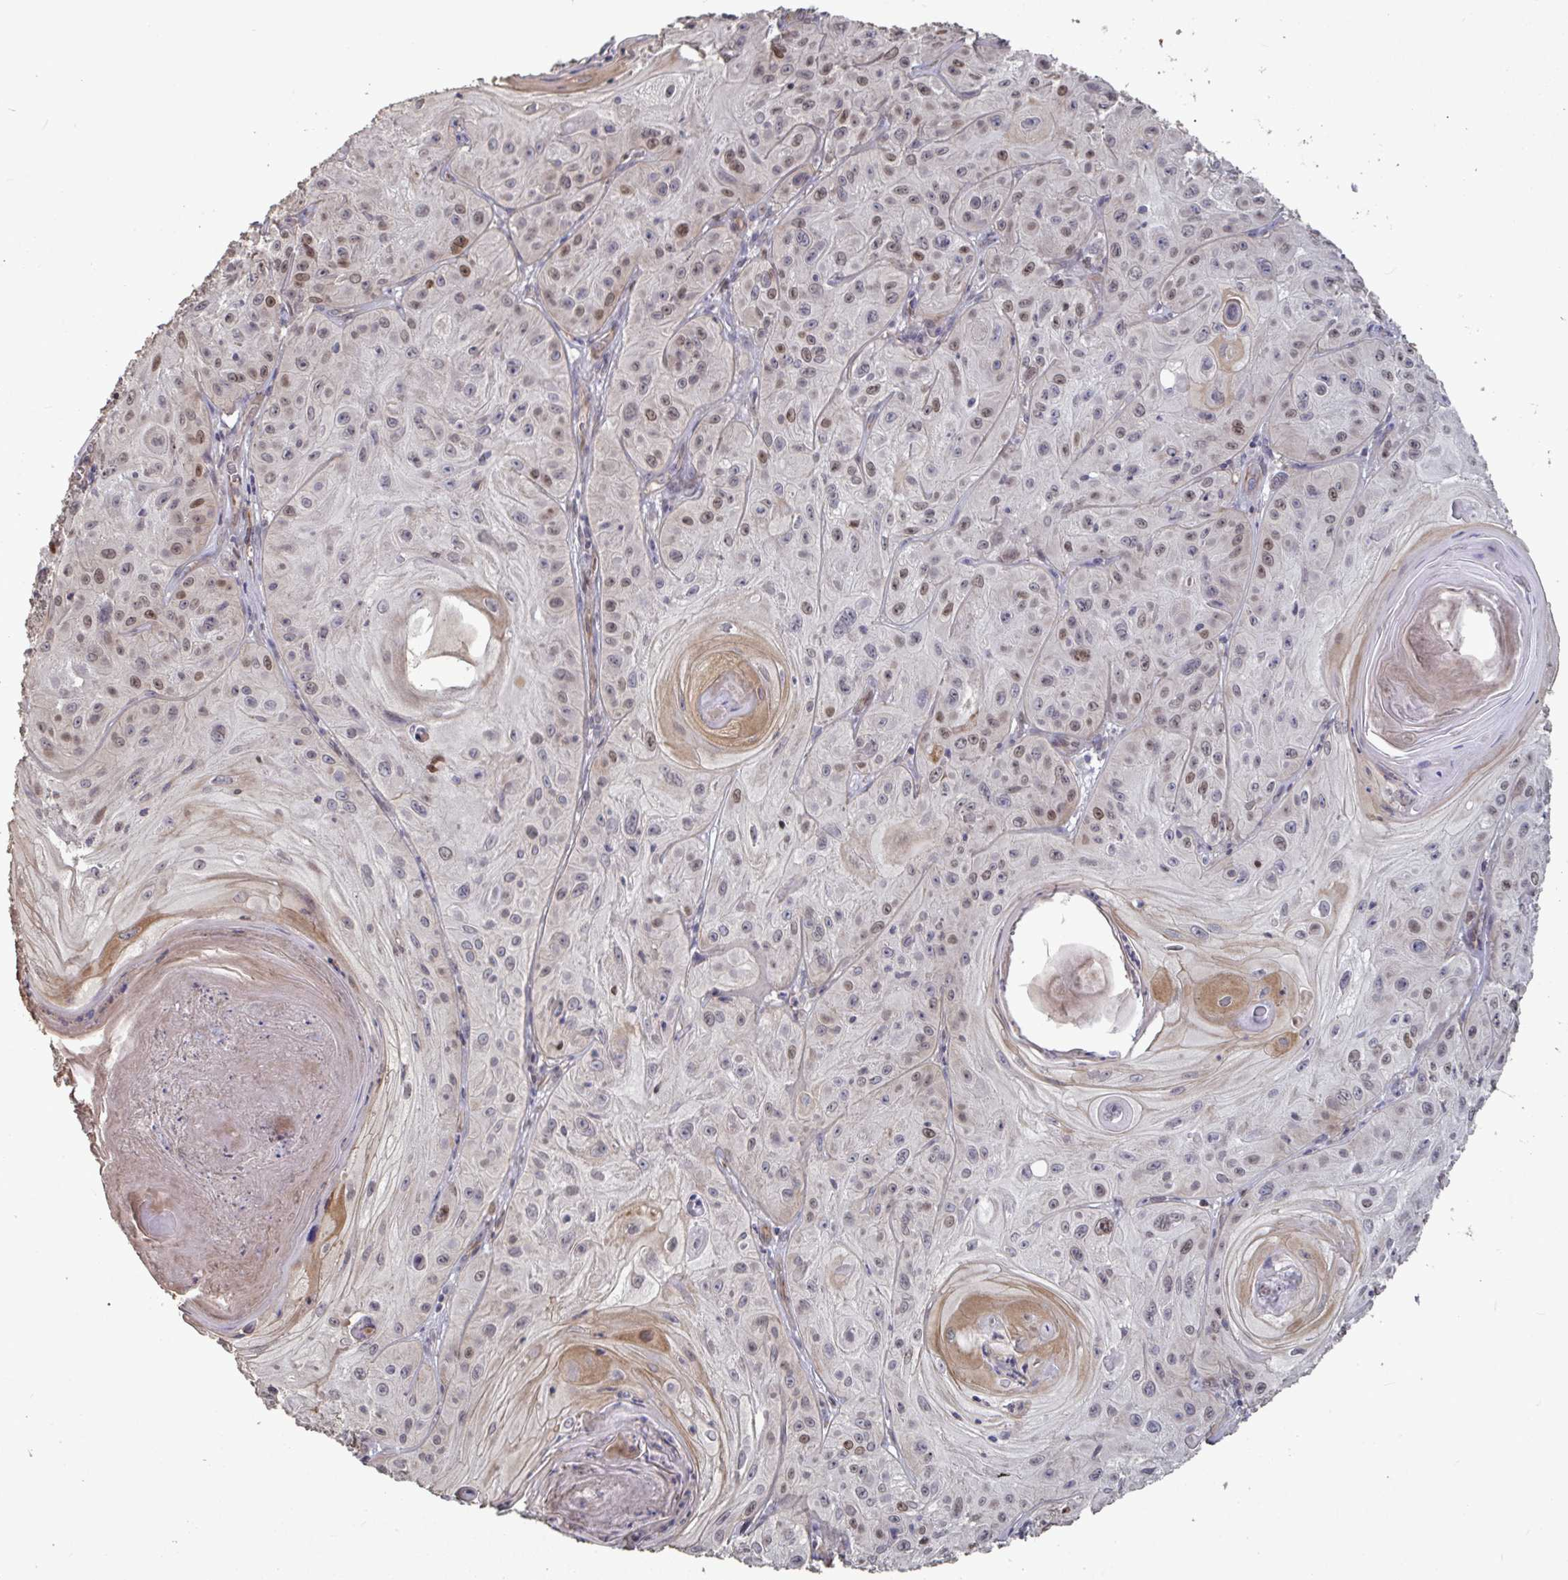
{"staining": {"intensity": "moderate", "quantity": "<25%", "location": "nuclear"}, "tissue": "skin cancer", "cell_type": "Tumor cells", "image_type": "cancer", "snomed": [{"axis": "morphology", "description": "Squamous cell carcinoma, NOS"}, {"axis": "topography", "description": "Skin"}], "caption": "Human skin cancer stained with a brown dye shows moderate nuclear positive staining in about <25% of tumor cells.", "gene": "IPO5", "patient": {"sex": "male", "age": 85}}